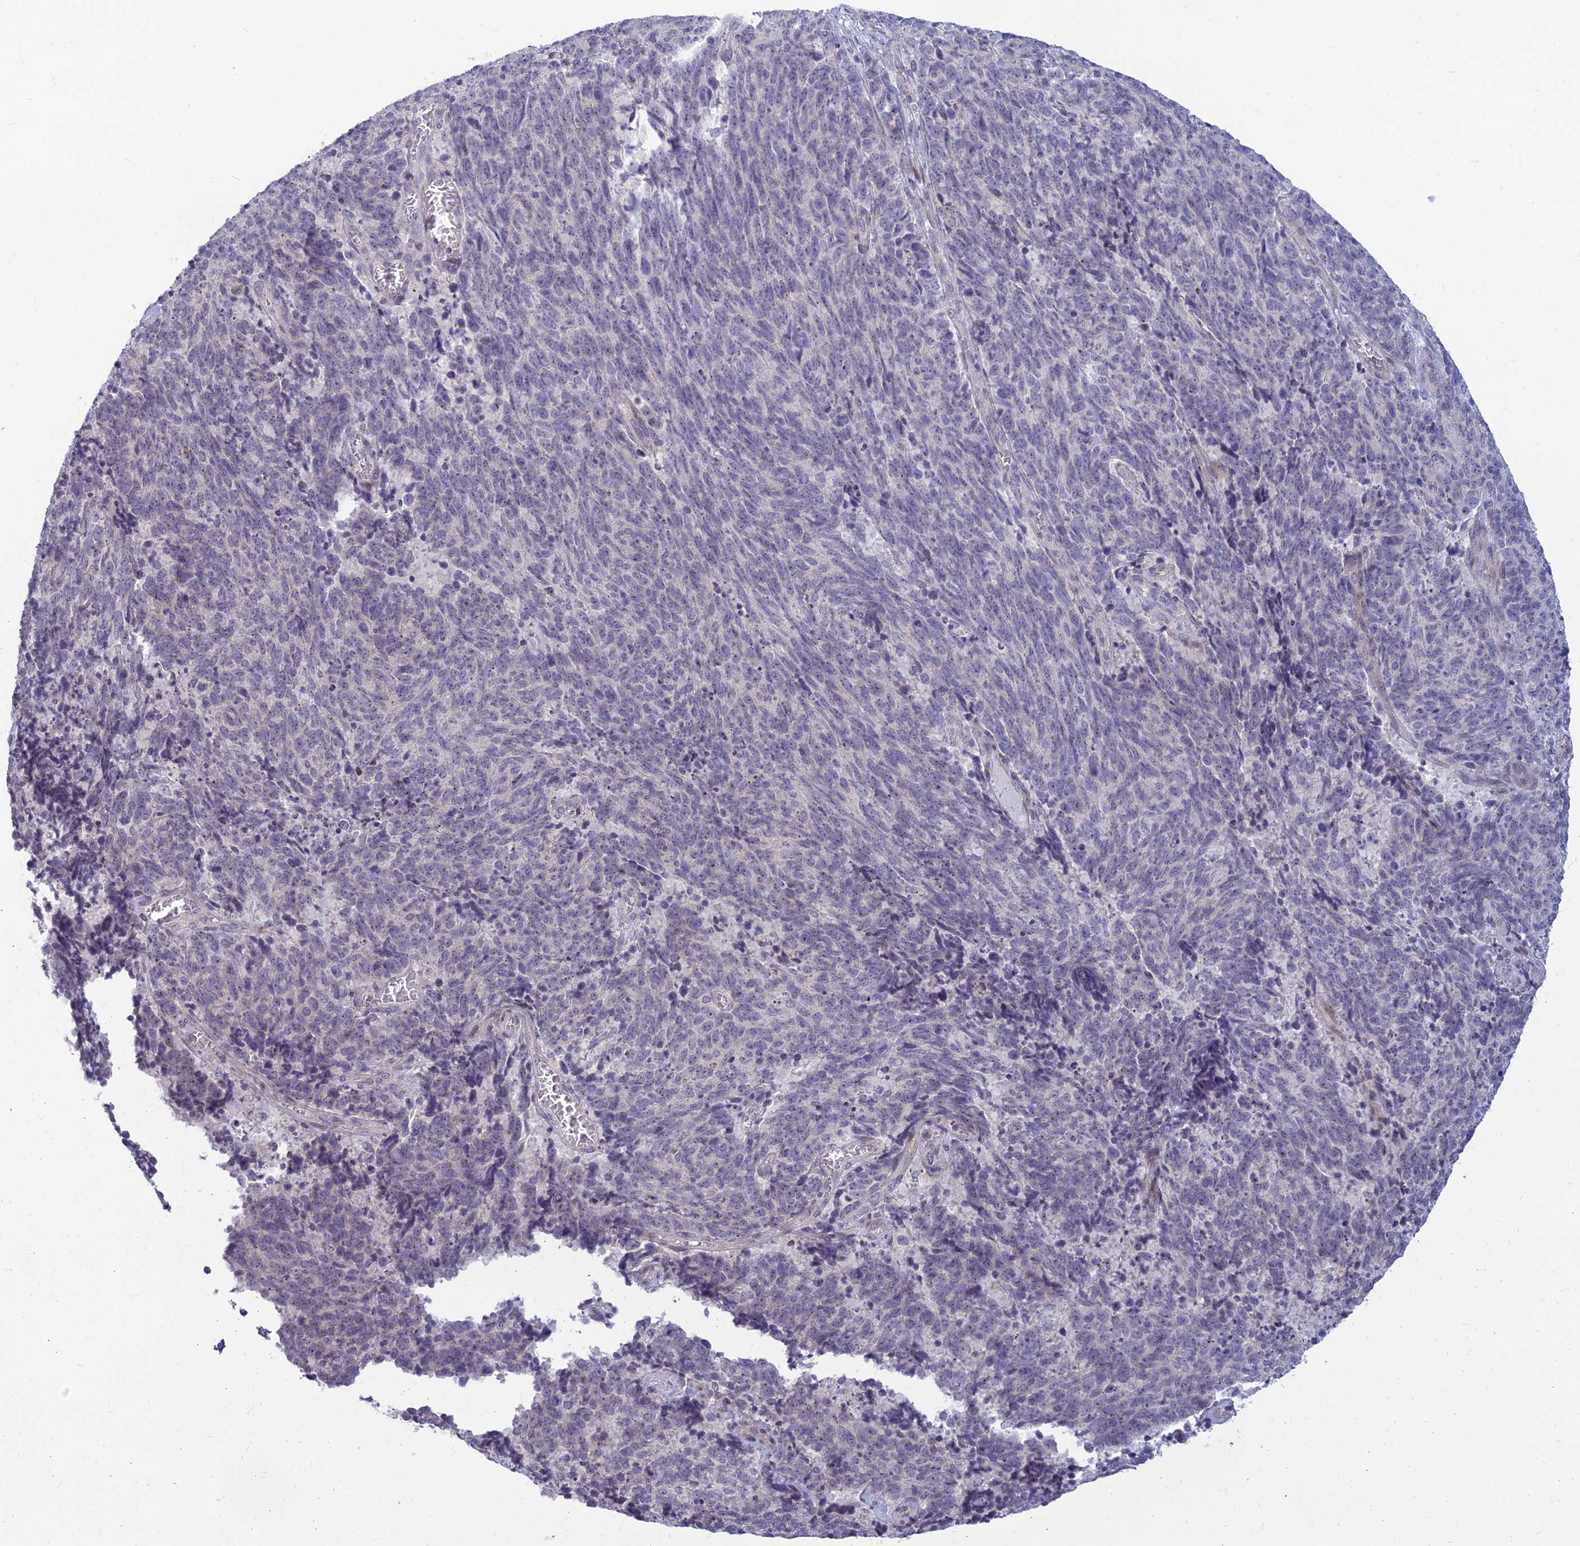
{"staining": {"intensity": "negative", "quantity": "none", "location": "none"}, "tissue": "cervical cancer", "cell_type": "Tumor cells", "image_type": "cancer", "snomed": [{"axis": "morphology", "description": "Squamous cell carcinoma, NOS"}, {"axis": "topography", "description": "Cervix"}], "caption": "Tumor cells are negative for brown protein staining in squamous cell carcinoma (cervical).", "gene": "DTX2", "patient": {"sex": "female", "age": 29}}